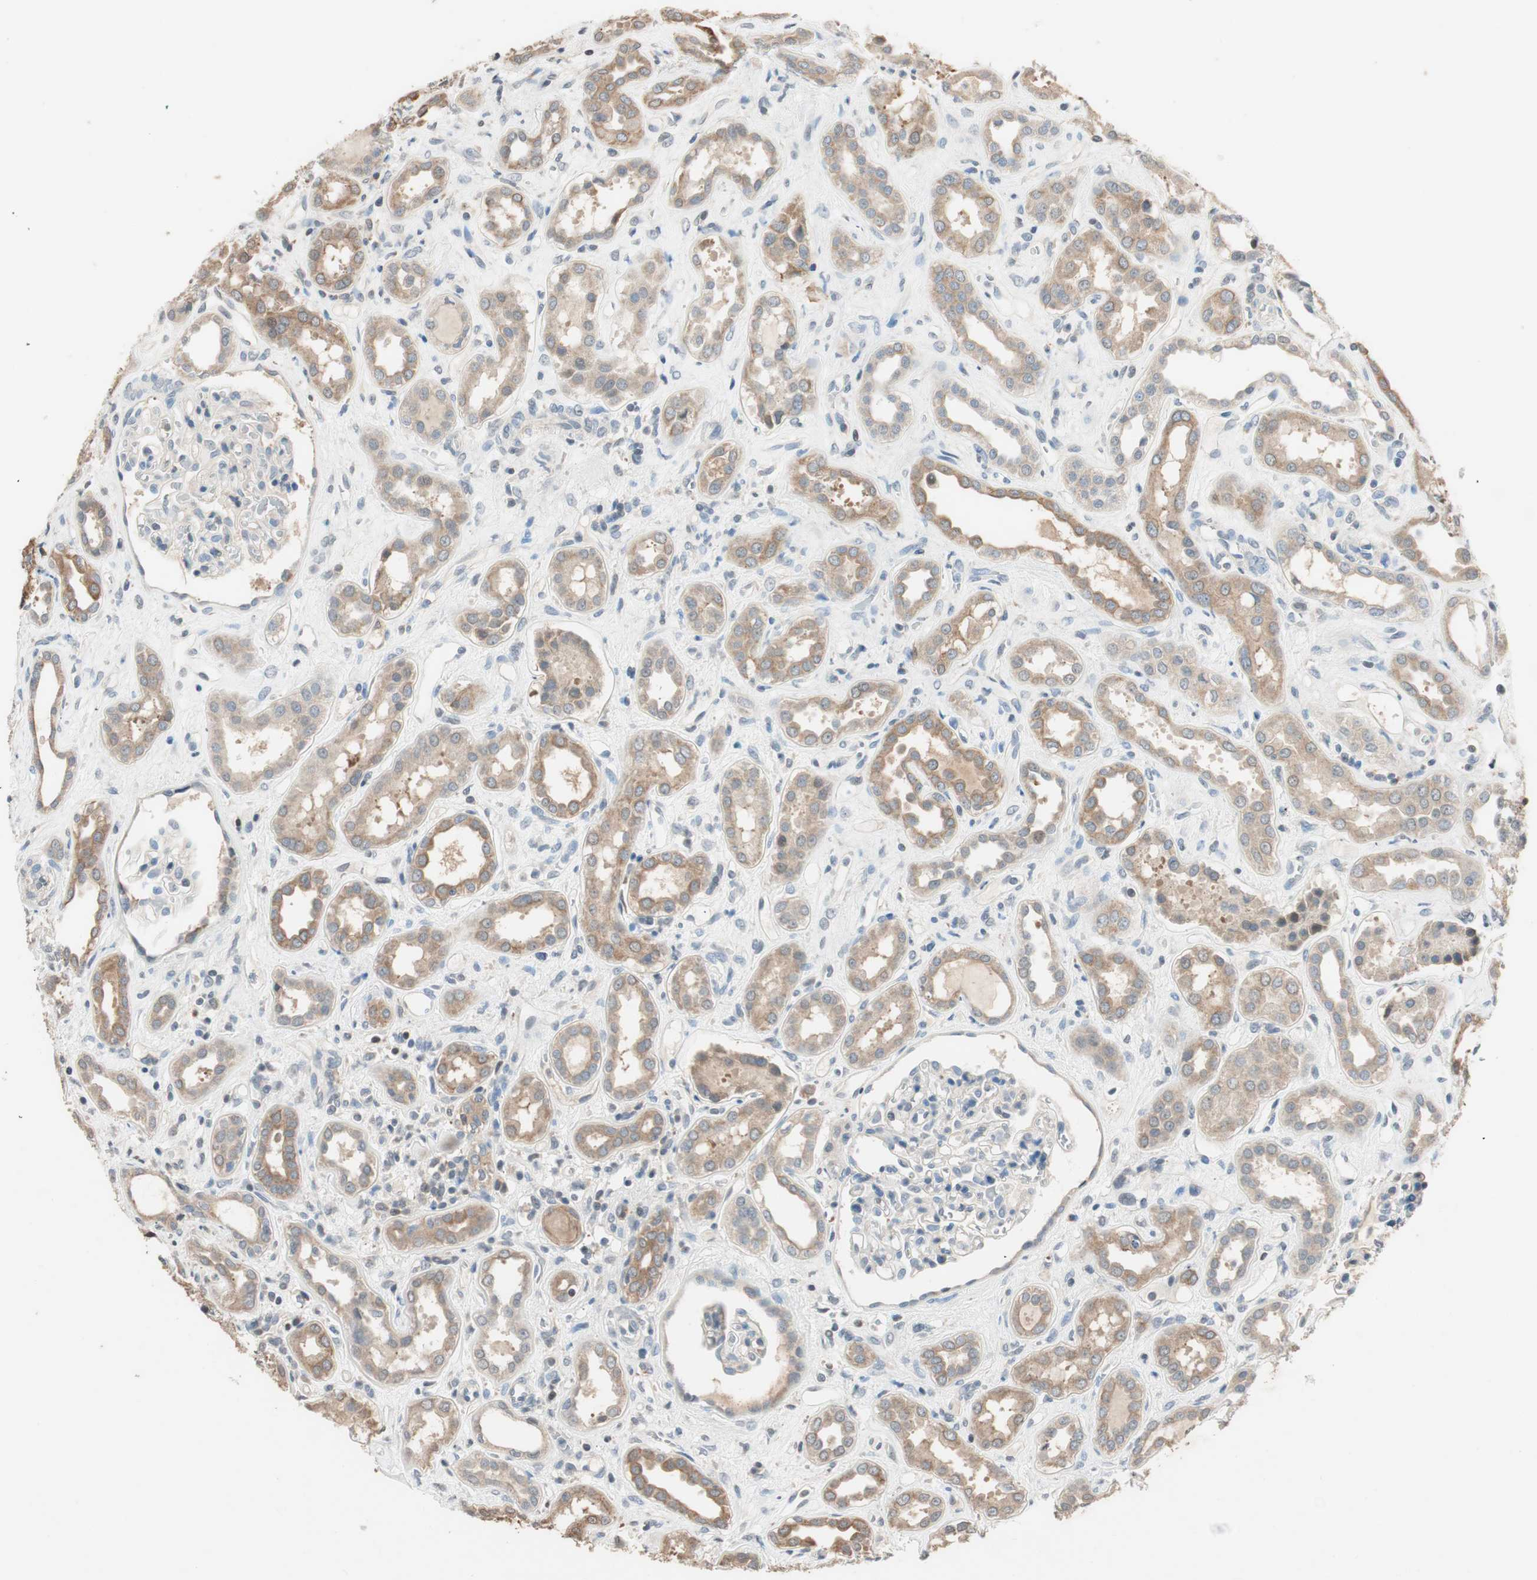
{"staining": {"intensity": "negative", "quantity": "none", "location": "none"}, "tissue": "kidney", "cell_type": "Cells in glomeruli", "image_type": "normal", "snomed": [{"axis": "morphology", "description": "Normal tissue, NOS"}, {"axis": "topography", "description": "Kidney"}], "caption": "Image shows no significant protein positivity in cells in glomeruli of unremarkable kidney.", "gene": "SERPINB5", "patient": {"sex": "male", "age": 59}}